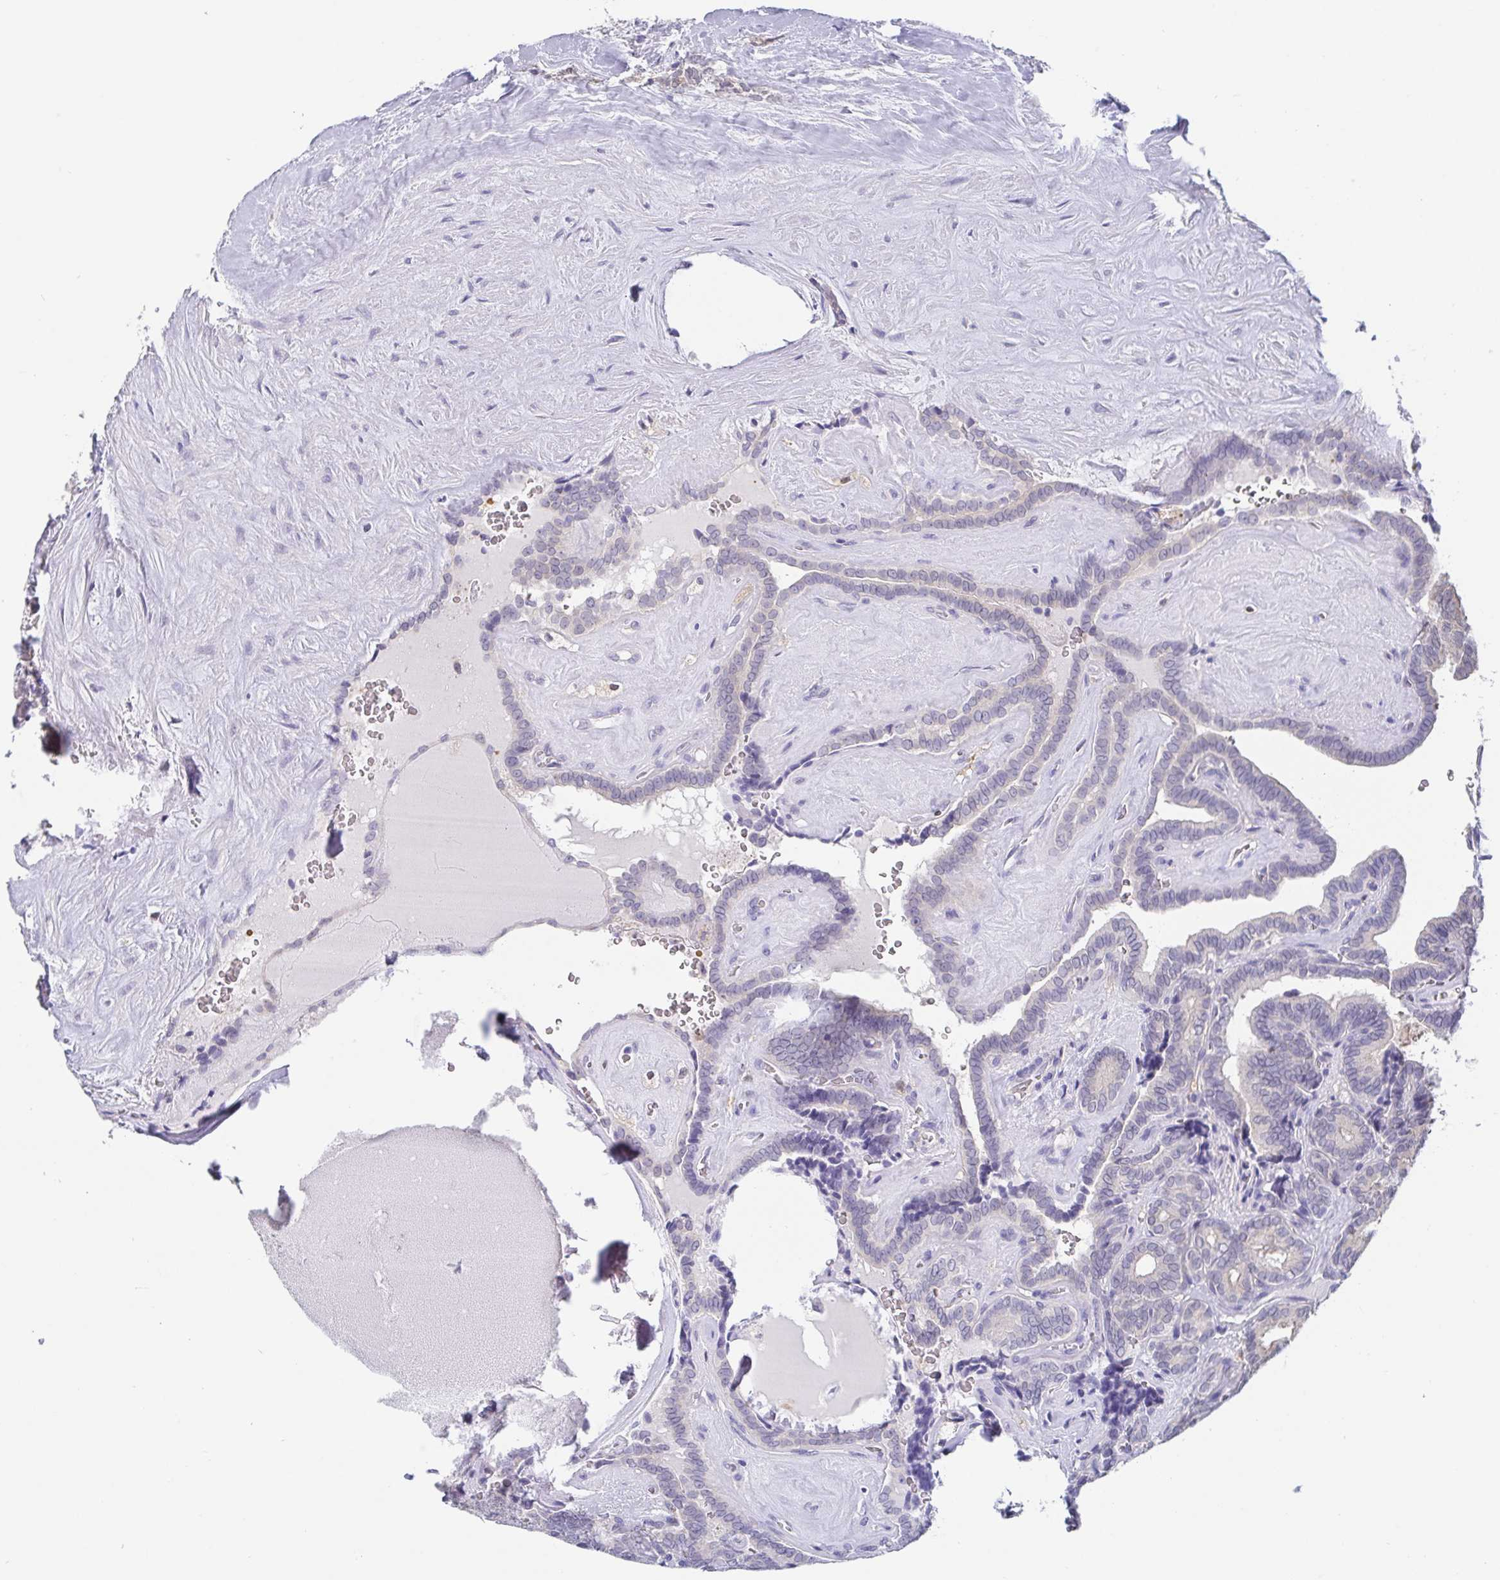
{"staining": {"intensity": "negative", "quantity": "none", "location": "none"}, "tissue": "thyroid cancer", "cell_type": "Tumor cells", "image_type": "cancer", "snomed": [{"axis": "morphology", "description": "Papillary adenocarcinoma, NOS"}, {"axis": "topography", "description": "Thyroid gland"}], "caption": "Thyroid cancer (papillary adenocarcinoma) was stained to show a protein in brown. There is no significant expression in tumor cells. (Immunohistochemistry, brightfield microscopy, high magnification).", "gene": "IDH1", "patient": {"sex": "female", "age": 21}}